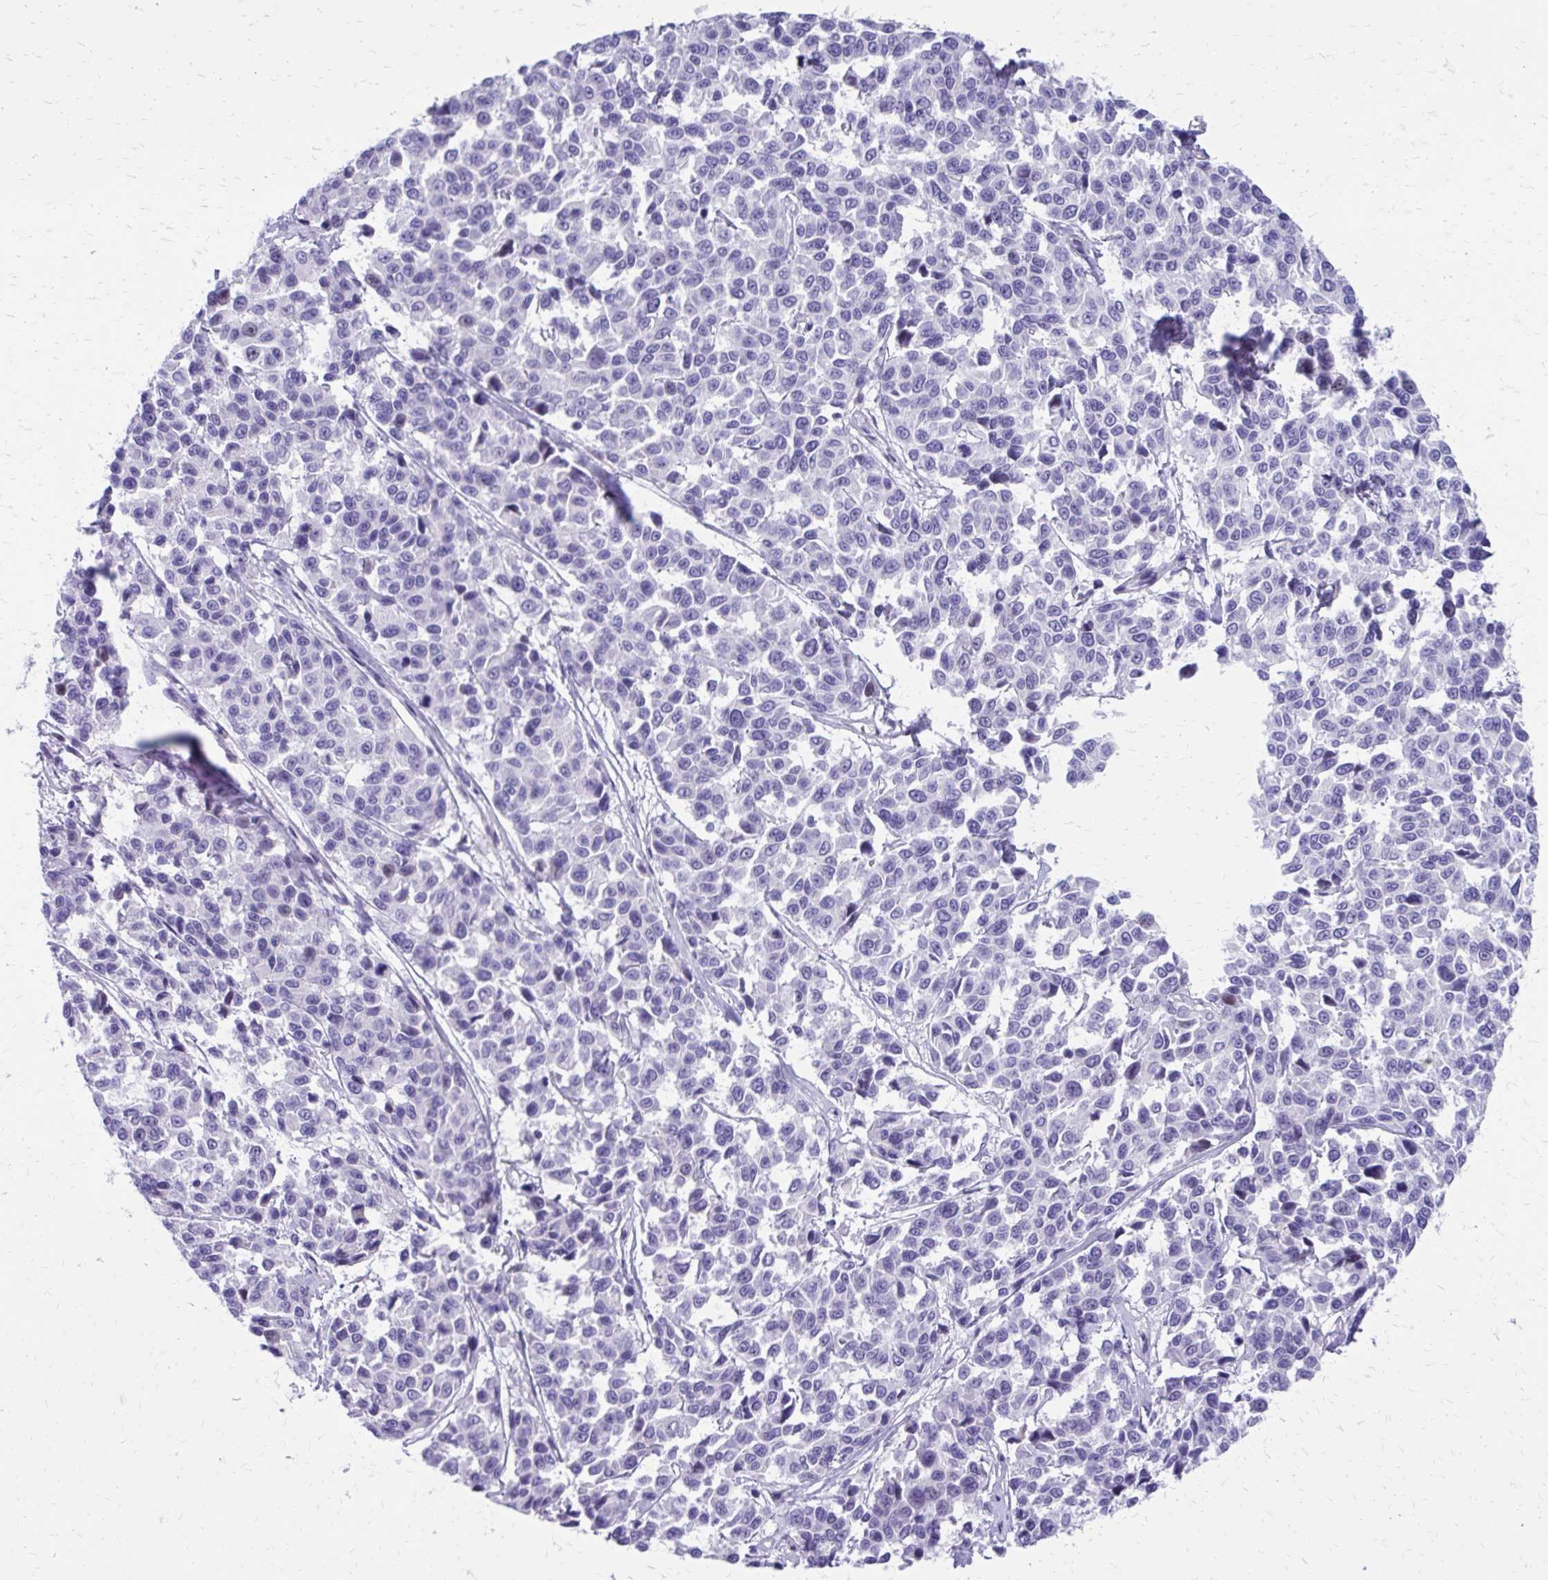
{"staining": {"intensity": "negative", "quantity": "none", "location": "none"}, "tissue": "melanoma", "cell_type": "Tumor cells", "image_type": "cancer", "snomed": [{"axis": "morphology", "description": "Malignant melanoma, NOS"}, {"axis": "topography", "description": "Skin"}], "caption": "Immunohistochemistry (IHC) histopathology image of neoplastic tissue: melanoma stained with DAB (3,3'-diaminobenzidine) shows no significant protein expression in tumor cells. Nuclei are stained in blue.", "gene": "LCN15", "patient": {"sex": "female", "age": 66}}